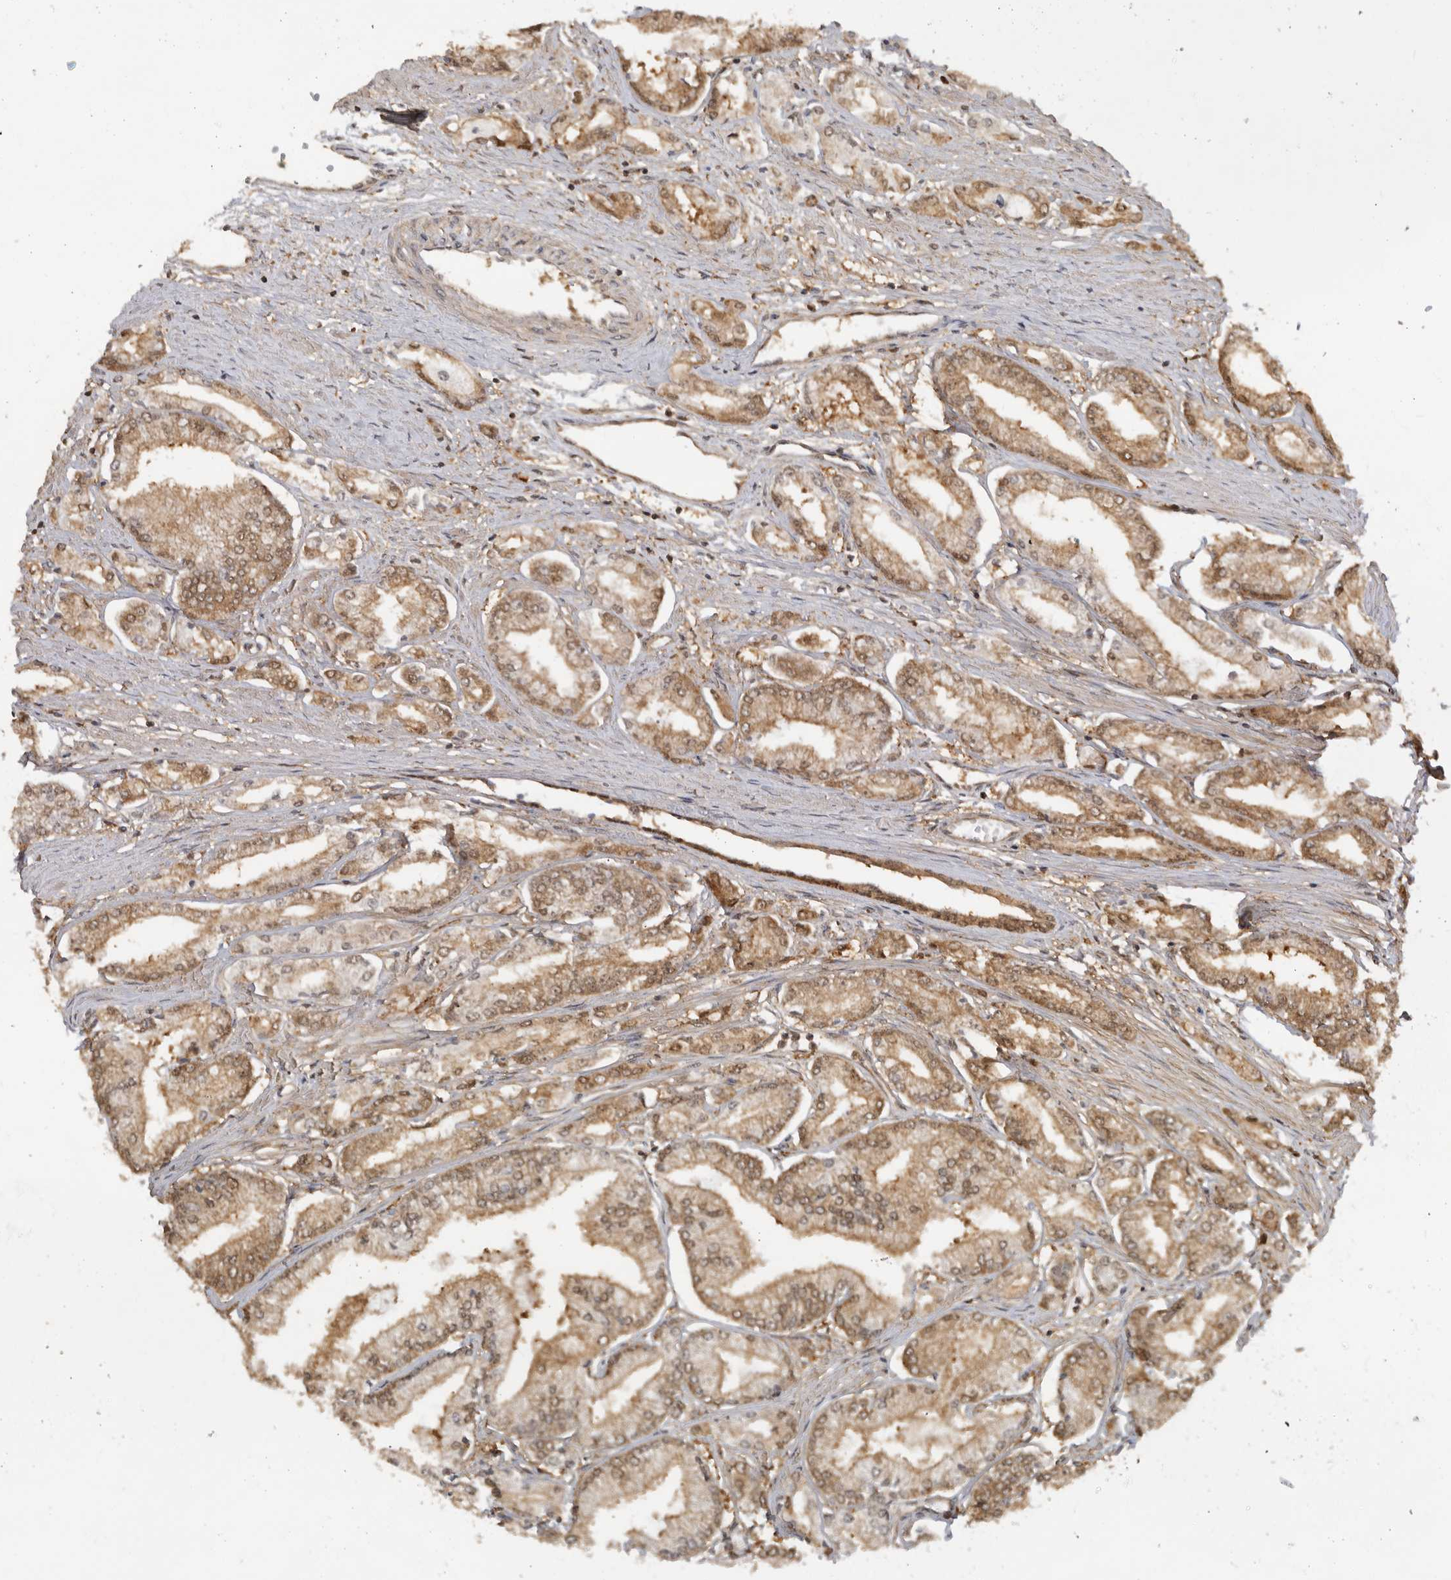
{"staining": {"intensity": "moderate", "quantity": ">75%", "location": "cytoplasmic/membranous,nuclear"}, "tissue": "prostate cancer", "cell_type": "Tumor cells", "image_type": "cancer", "snomed": [{"axis": "morphology", "description": "Adenocarcinoma, Low grade"}, {"axis": "topography", "description": "Prostate"}], "caption": "Approximately >75% of tumor cells in human adenocarcinoma (low-grade) (prostate) exhibit moderate cytoplasmic/membranous and nuclear protein staining as visualized by brown immunohistochemical staining.", "gene": "ADPRS", "patient": {"sex": "male", "age": 52}}